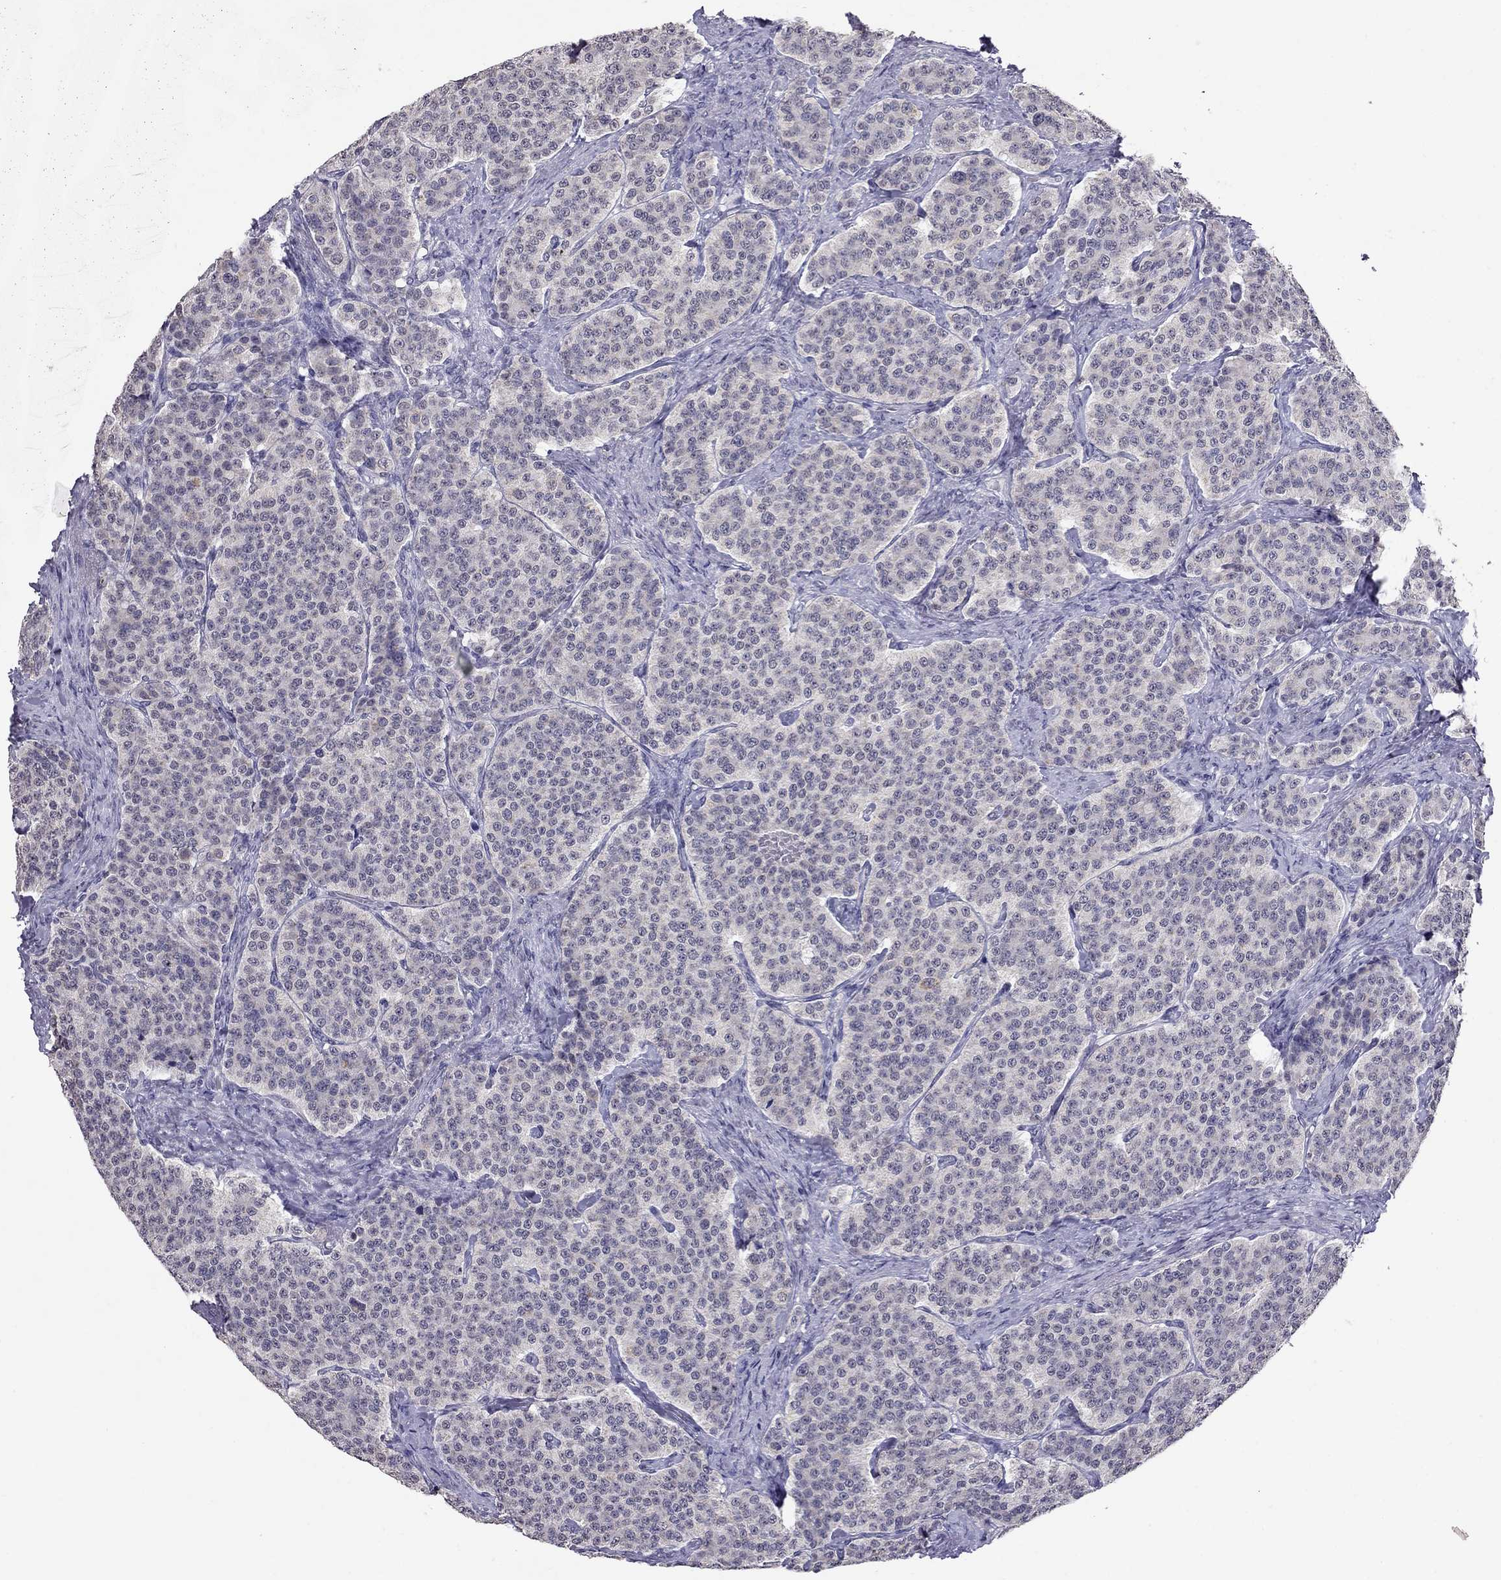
{"staining": {"intensity": "negative", "quantity": "none", "location": "none"}, "tissue": "carcinoid", "cell_type": "Tumor cells", "image_type": "cancer", "snomed": [{"axis": "morphology", "description": "Carcinoid, malignant, NOS"}, {"axis": "topography", "description": "Small intestine"}], "caption": "Histopathology image shows no protein staining in tumor cells of carcinoid (malignant) tissue.", "gene": "MYO3B", "patient": {"sex": "female", "age": 58}}